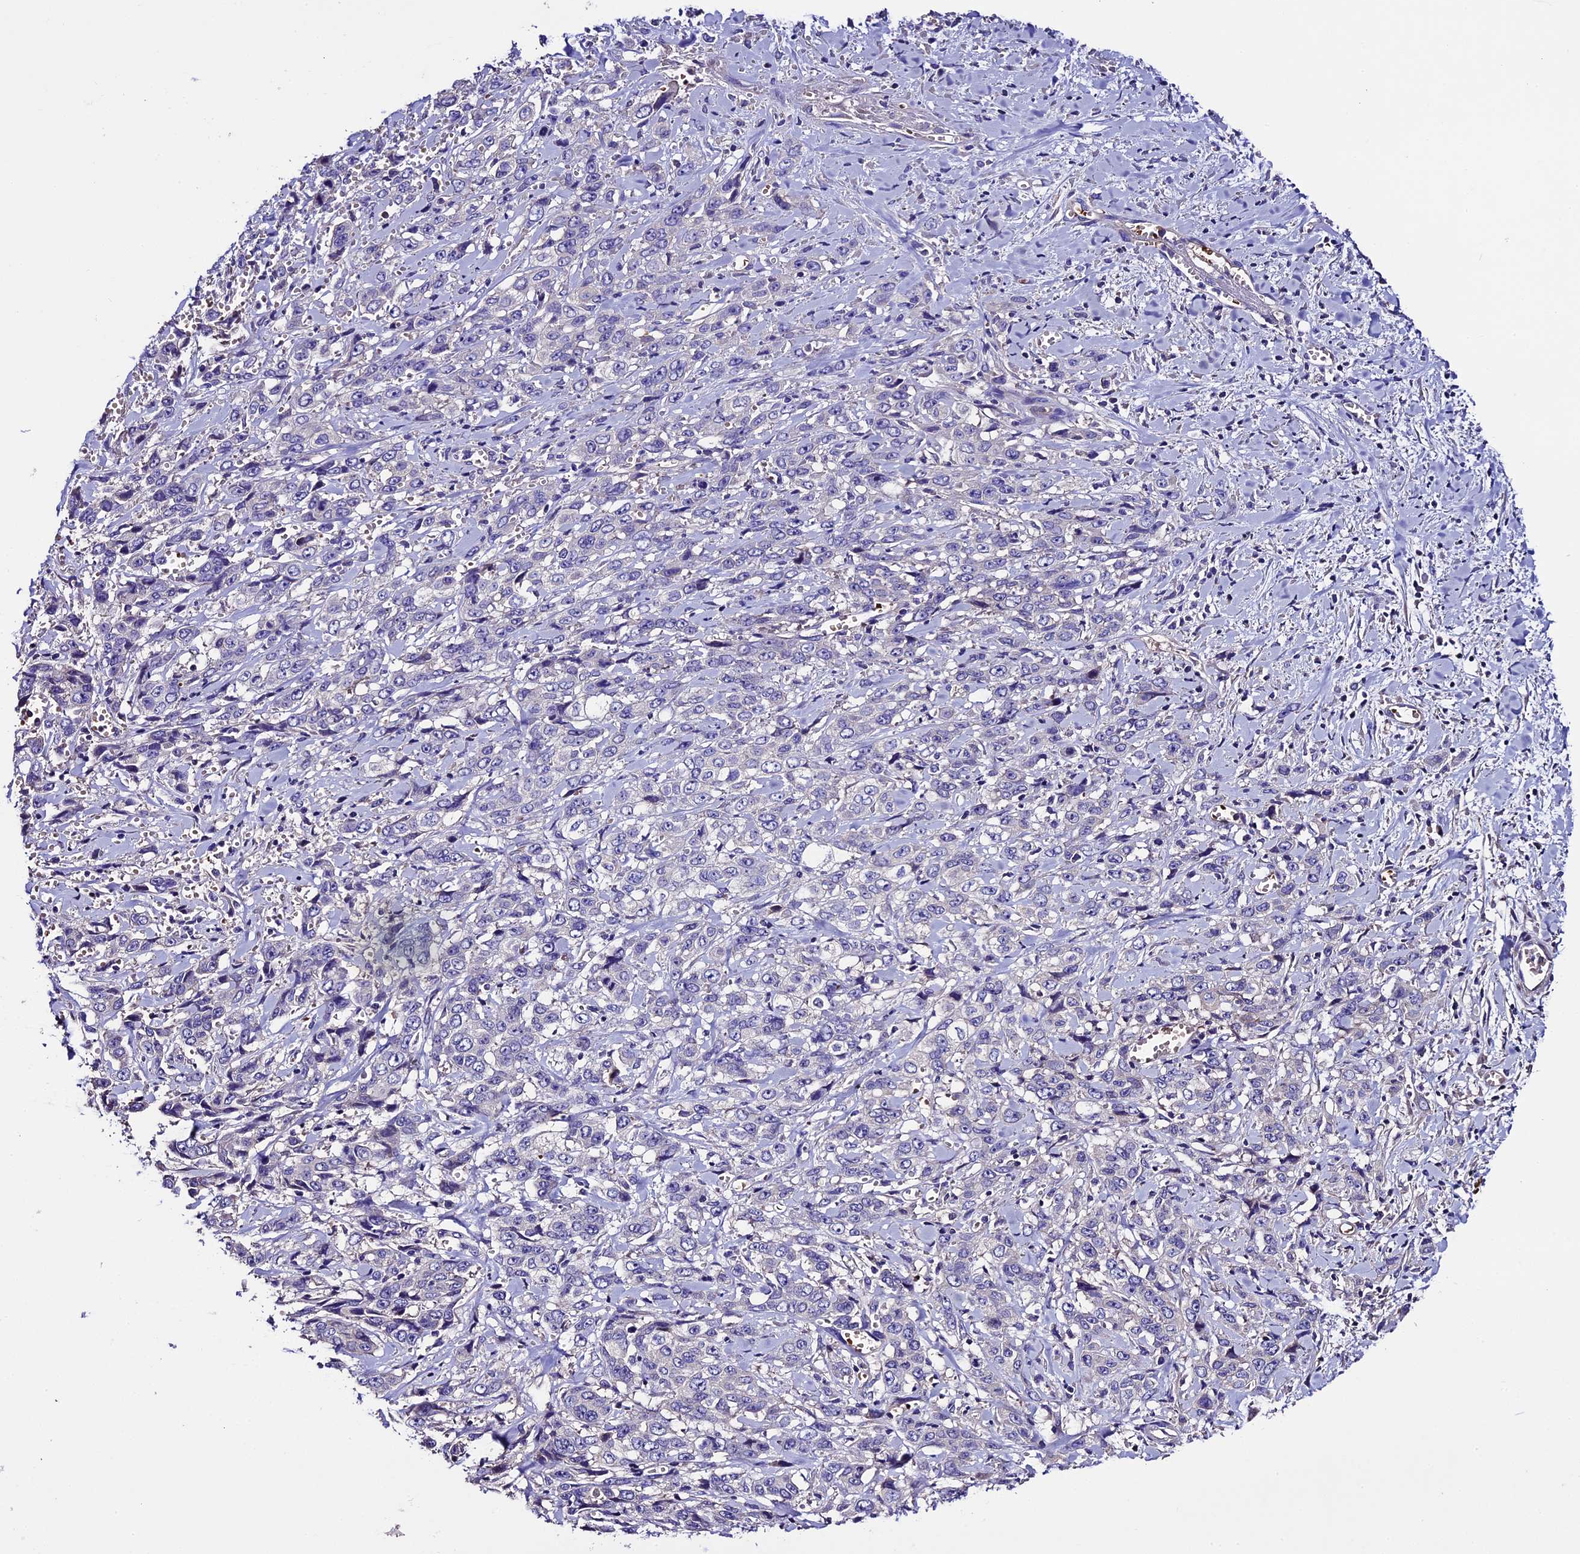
{"staining": {"intensity": "negative", "quantity": "none", "location": "none"}, "tissue": "stomach cancer", "cell_type": "Tumor cells", "image_type": "cancer", "snomed": [{"axis": "morphology", "description": "Adenocarcinoma, NOS"}, {"axis": "topography", "description": "Stomach, upper"}], "caption": "Stomach cancer stained for a protein using immunohistochemistry reveals no expression tumor cells.", "gene": "TCP11L2", "patient": {"sex": "male", "age": 62}}